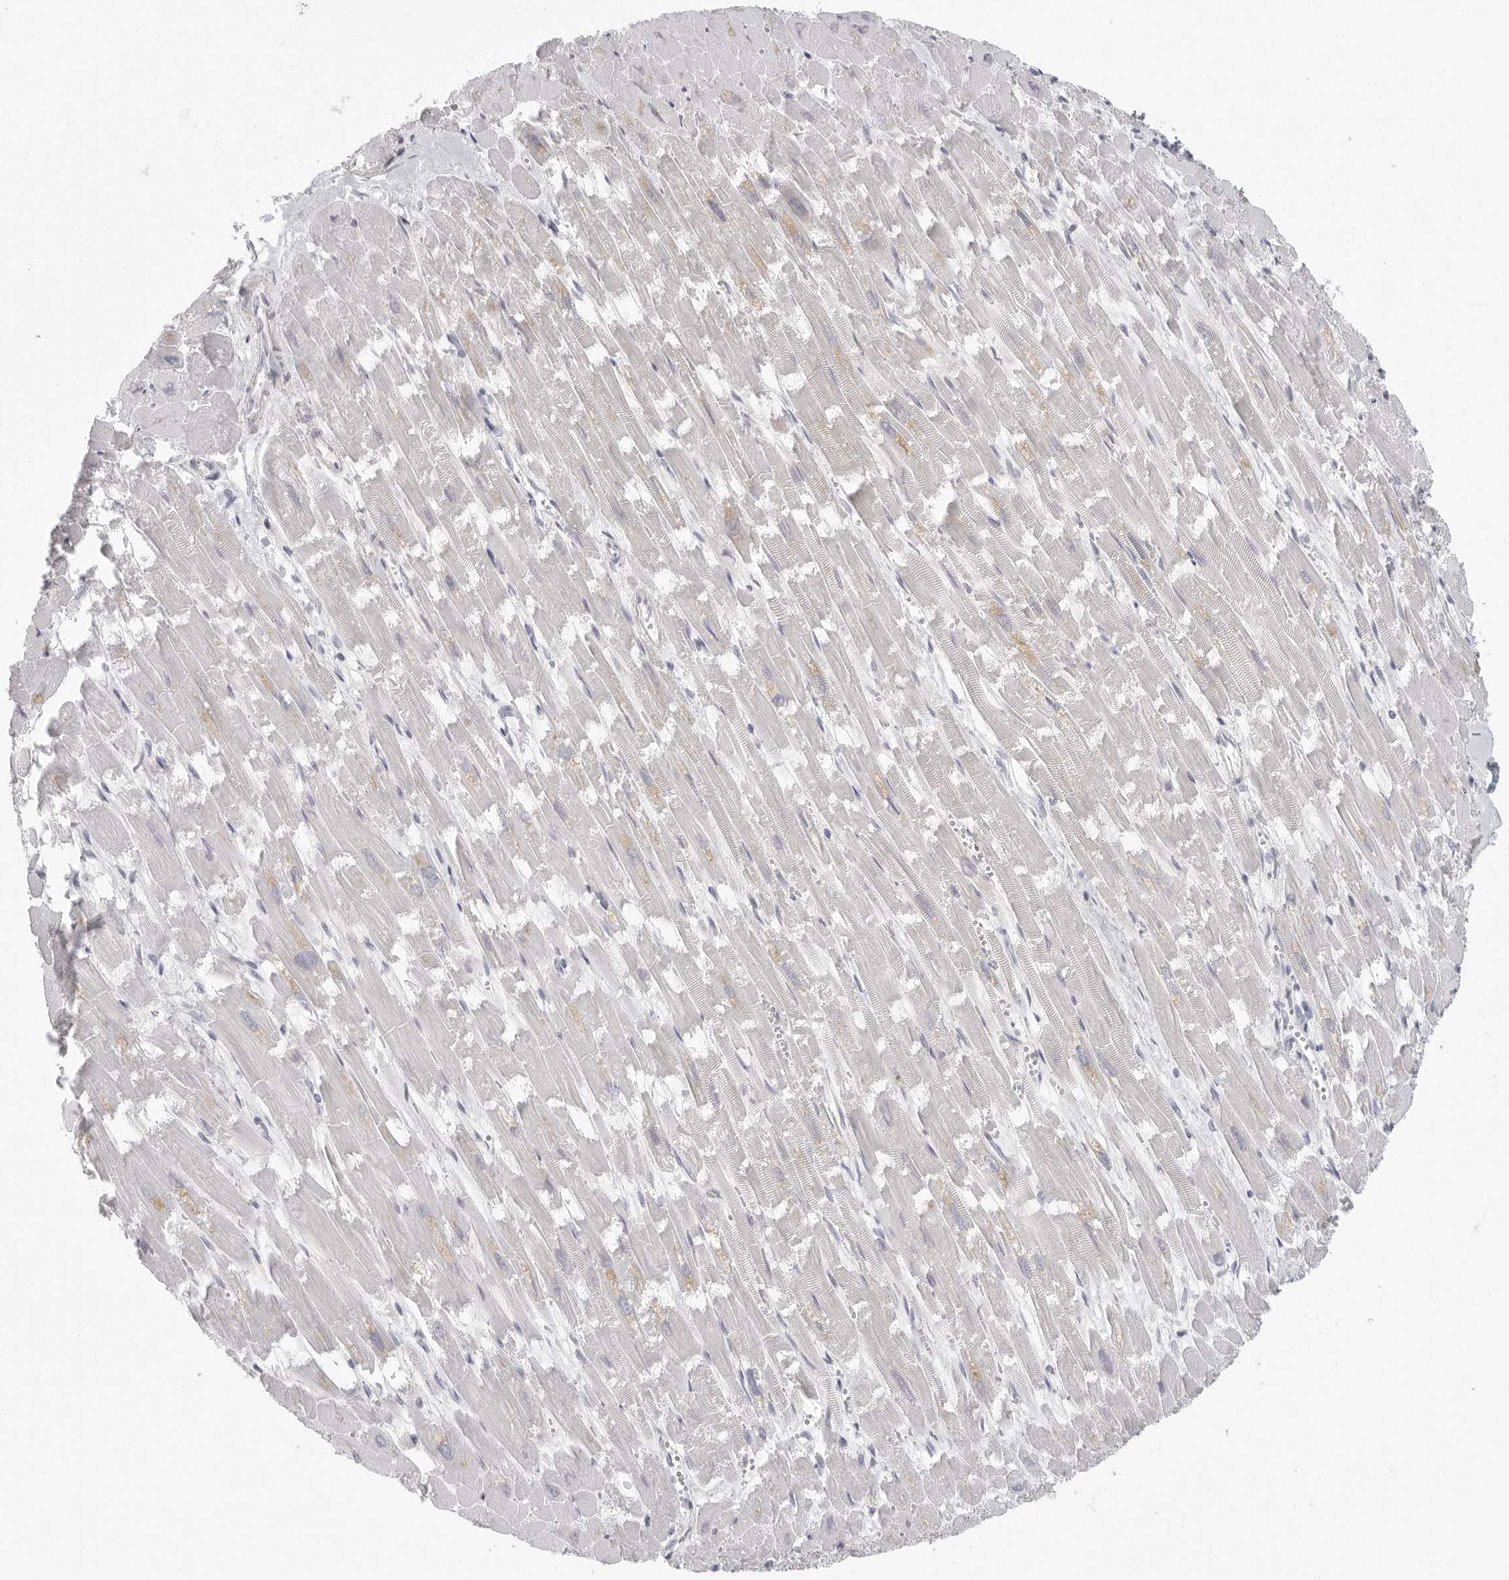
{"staining": {"intensity": "weak", "quantity": "<25%", "location": "cytoplasmic/membranous"}, "tissue": "heart muscle", "cell_type": "Cardiomyocytes", "image_type": "normal", "snomed": [{"axis": "morphology", "description": "Normal tissue, NOS"}, {"axis": "topography", "description": "Heart"}], "caption": "Immunohistochemical staining of unremarkable heart muscle shows no significant expression in cardiomyocytes. The staining is performed using DAB (3,3'-diaminobenzidine) brown chromogen with nuclei counter-stained in using hematoxylin.", "gene": "HMGCS2", "patient": {"sex": "male", "age": 54}}